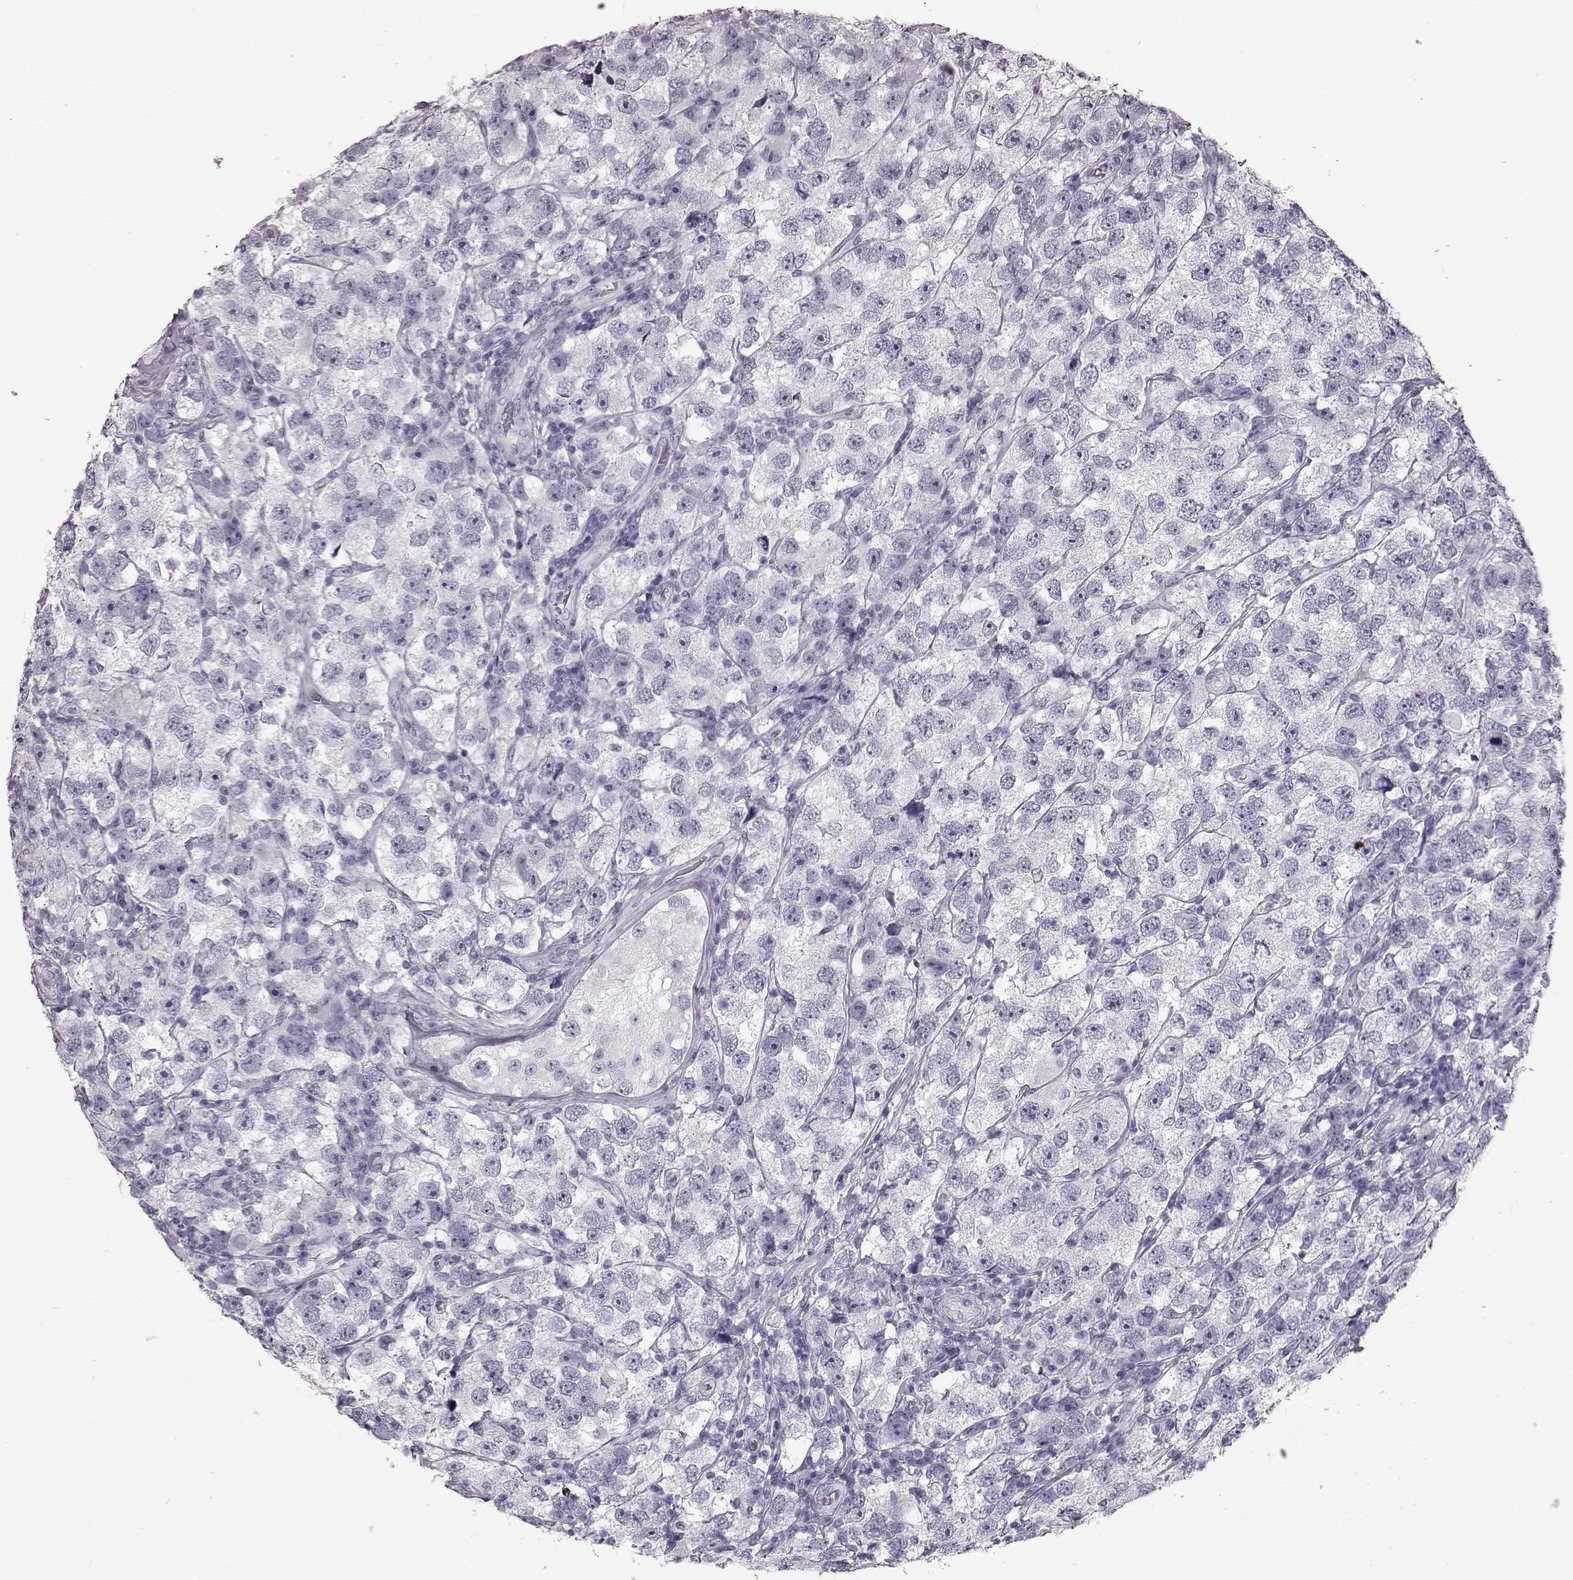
{"staining": {"intensity": "negative", "quantity": "none", "location": "none"}, "tissue": "testis cancer", "cell_type": "Tumor cells", "image_type": "cancer", "snomed": [{"axis": "morphology", "description": "Seminoma, NOS"}, {"axis": "topography", "description": "Testis"}], "caption": "The micrograph shows no staining of tumor cells in testis seminoma.", "gene": "TCHHL1", "patient": {"sex": "male", "age": 26}}